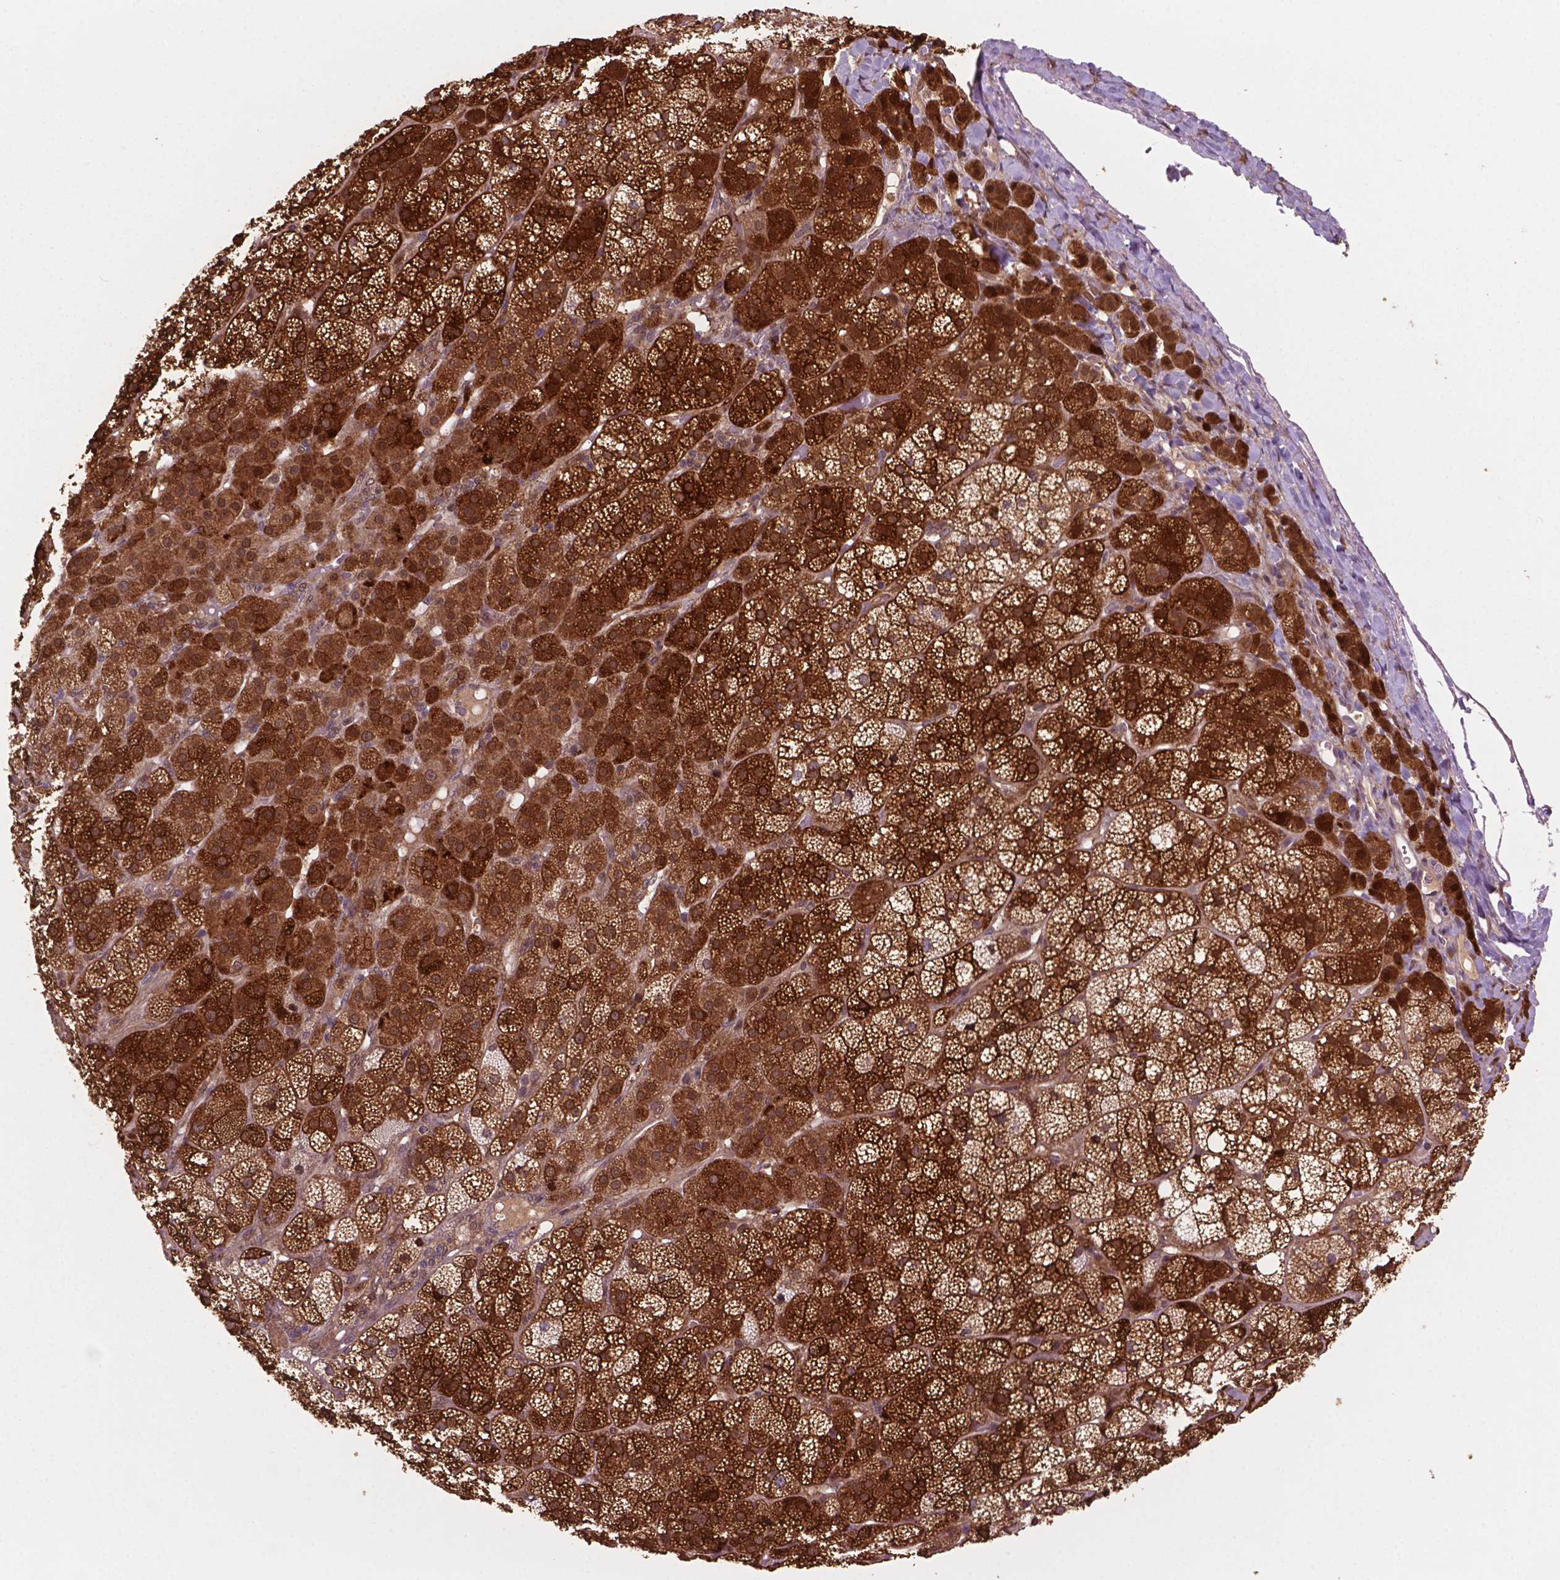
{"staining": {"intensity": "strong", "quantity": ">75%", "location": "cytoplasmic/membranous,nuclear"}, "tissue": "adrenal gland", "cell_type": "Glandular cells", "image_type": "normal", "snomed": [{"axis": "morphology", "description": "Normal tissue, NOS"}, {"axis": "topography", "description": "Adrenal gland"}], "caption": "A photomicrograph showing strong cytoplasmic/membranous,nuclear staining in approximately >75% of glandular cells in benign adrenal gland, as visualized by brown immunohistochemical staining.", "gene": "PLIN3", "patient": {"sex": "female", "age": 60}}